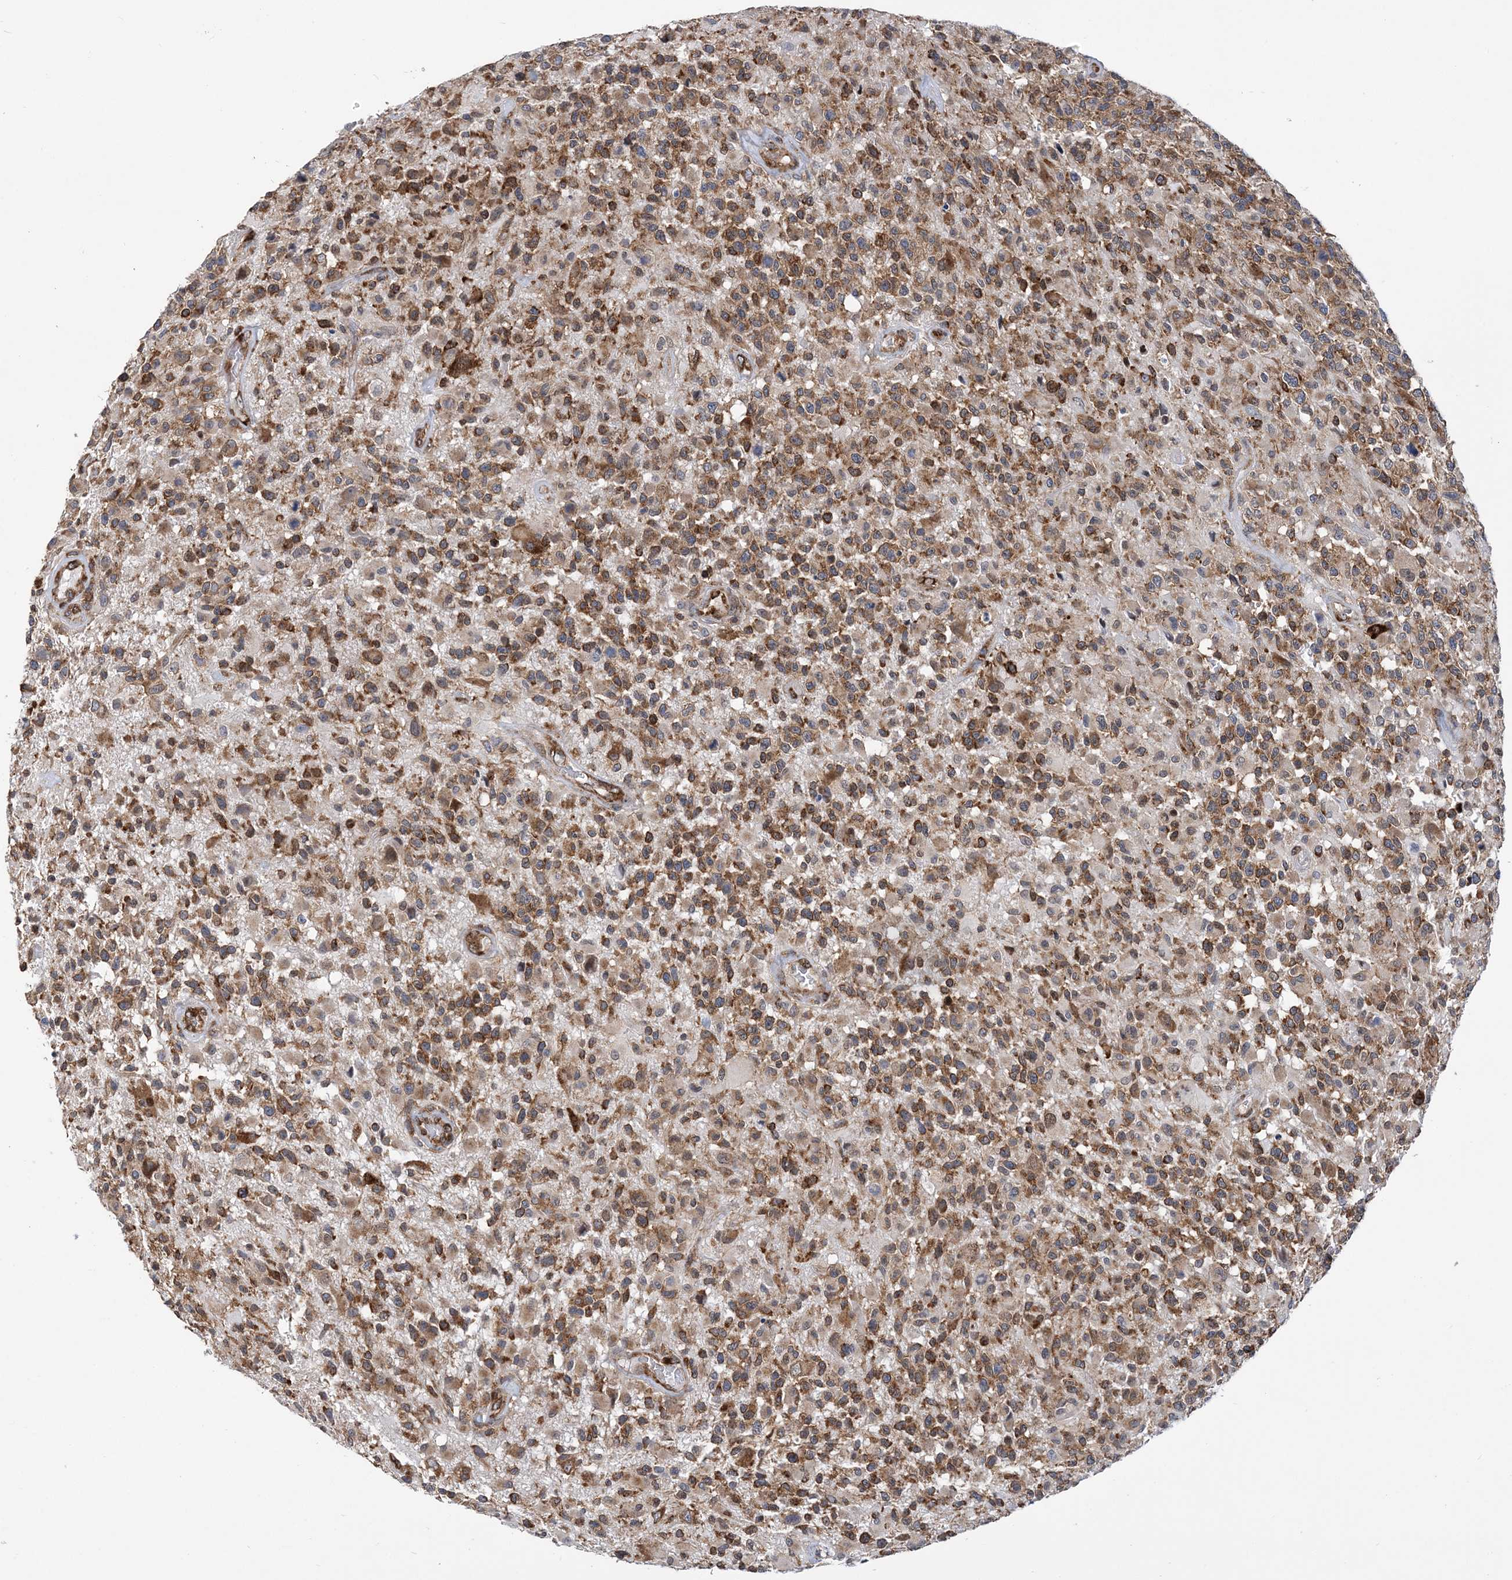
{"staining": {"intensity": "moderate", "quantity": ">75%", "location": "cytoplasmic/membranous"}, "tissue": "glioma", "cell_type": "Tumor cells", "image_type": "cancer", "snomed": [{"axis": "morphology", "description": "Glioma, malignant, High grade"}, {"axis": "morphology", "description": "Glioblastoma, NOS"}, {"axis": "topography", "description": "Brain"}], "caption": "Immunohistochemistry (IHC) photomicrograph of malignant glioma (high-grade) stained for a protein (brown), which shows medium levels of moderate cytoplasmic/membranous staining in about >75% of tumor cells.", "gene": "PHF1", "patient": {"sex": "male", "age": 60}}